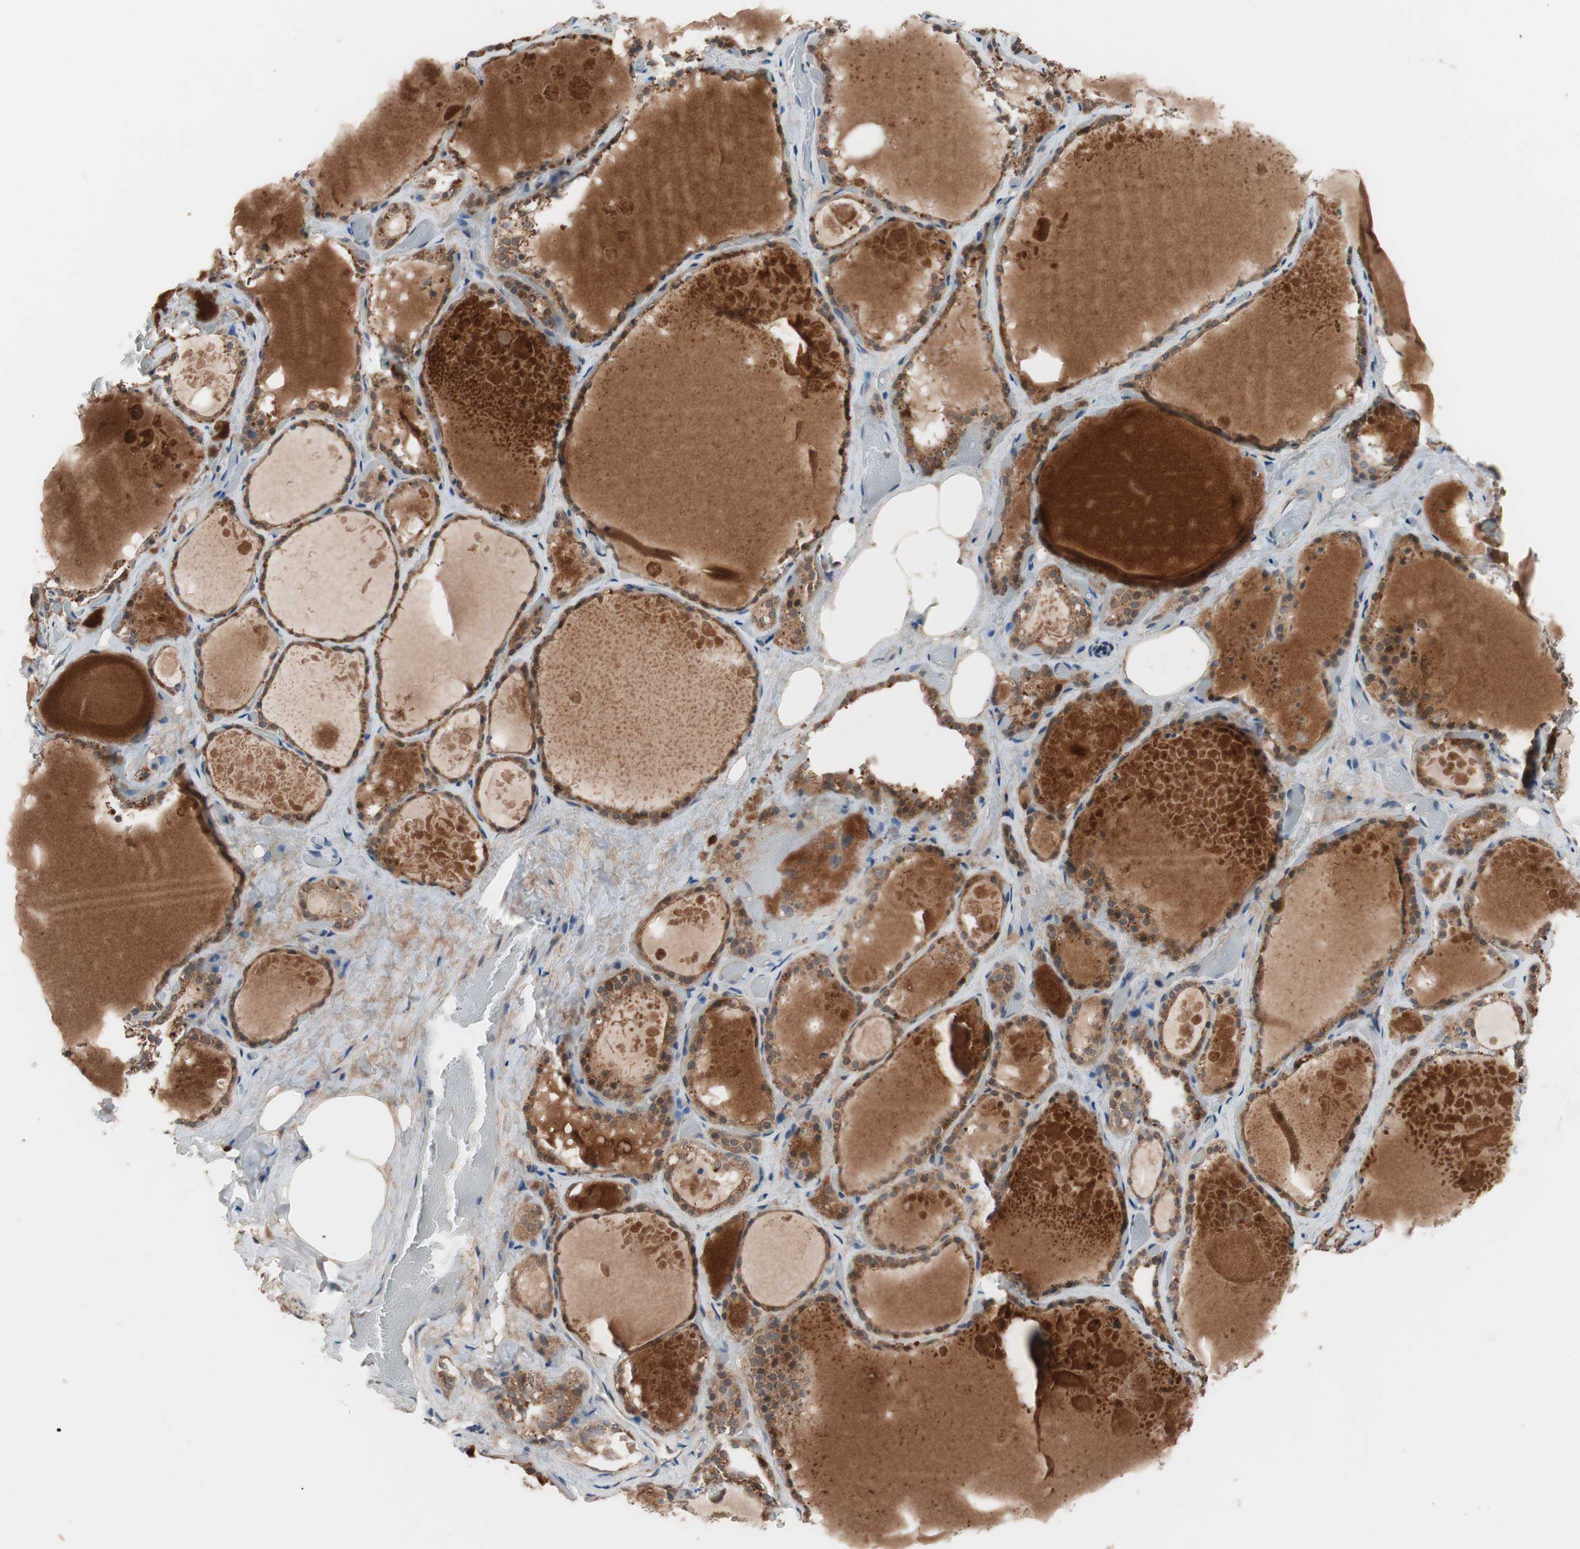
{"staining": {"intensity": "strong", "quantity": ">75%", "location": "cytoplasmic/membranous,nuclear"}, "tissue": "thyroid gland", "cell_type": "Glandular cells", "image_type": "normal", "snomed": [{"axis": "morphology", "description": "Normal tissue, NOS"}, {"axis": "topography", "description": "Thyroid gland"}], "caption": "A brown stain shows strong cytoplasmic/membranous,nuclear staining of a protein in glandular cells of benign thyroid gland.", "gene": "HMBS", "patient": {"sex": "male", "age": 61}}